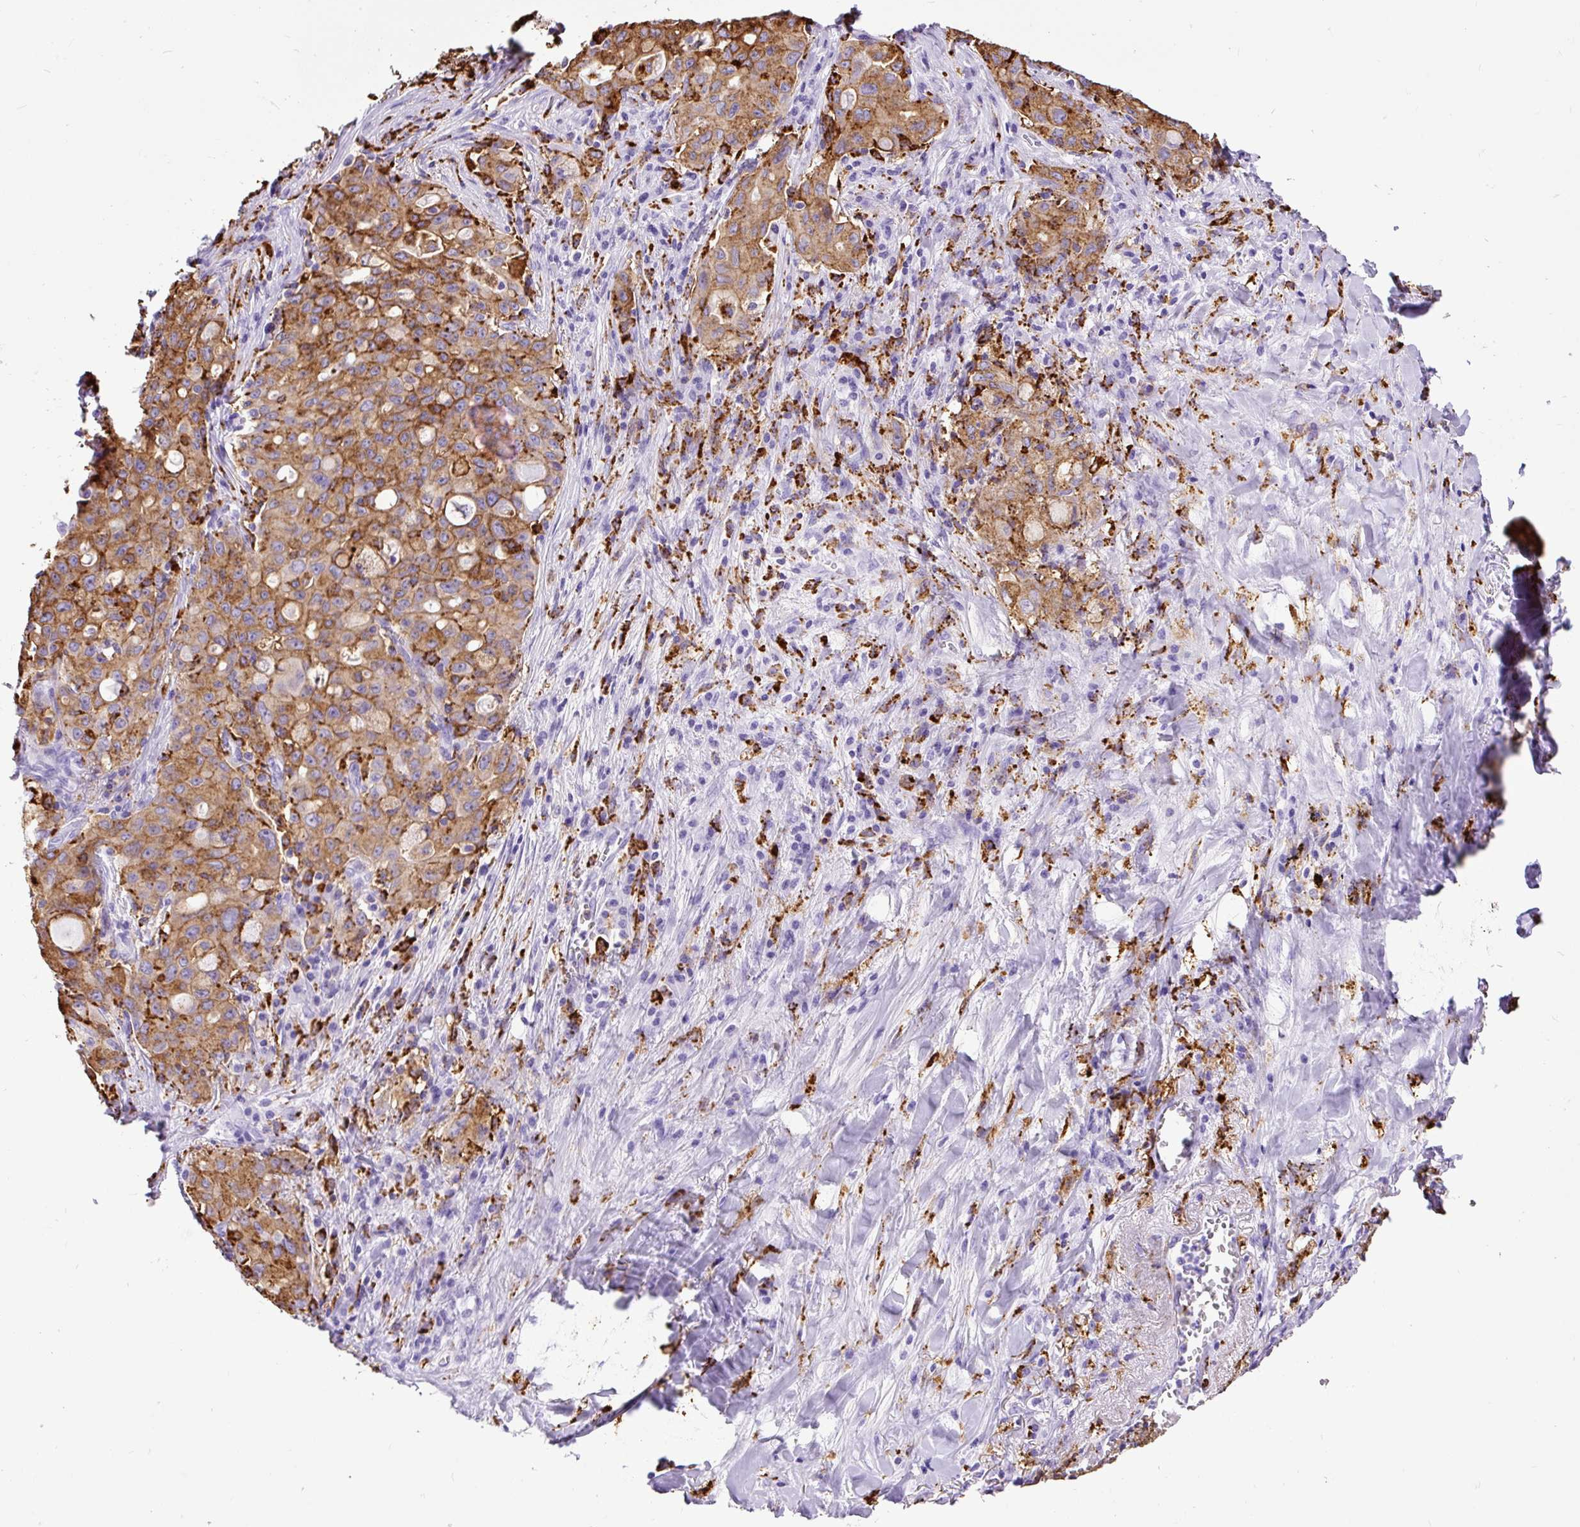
{"staining": {"intensity": "moderate", "quantity": "25%-75%", "location": "cytoplasmic/membranous"}, "tissue": "lung cancer", "cell_type": "Tumor cells", "image_type": "cancer", "snomed": [{"axis": "morphology", "description": "Adenocarcinoma, NOS"}, {"axis": "topography", "description": "Lung"}], "caption": "Adenocarcinoma (lung) stained with DAB immunohistochemistry (IHC) shows medium levels of moderate cytoplasmic/membranous positivity in about 25%-75% of tumor cells.", "gene": "HLA-DRA", "patient": {"sex": "female", "age": 44}}